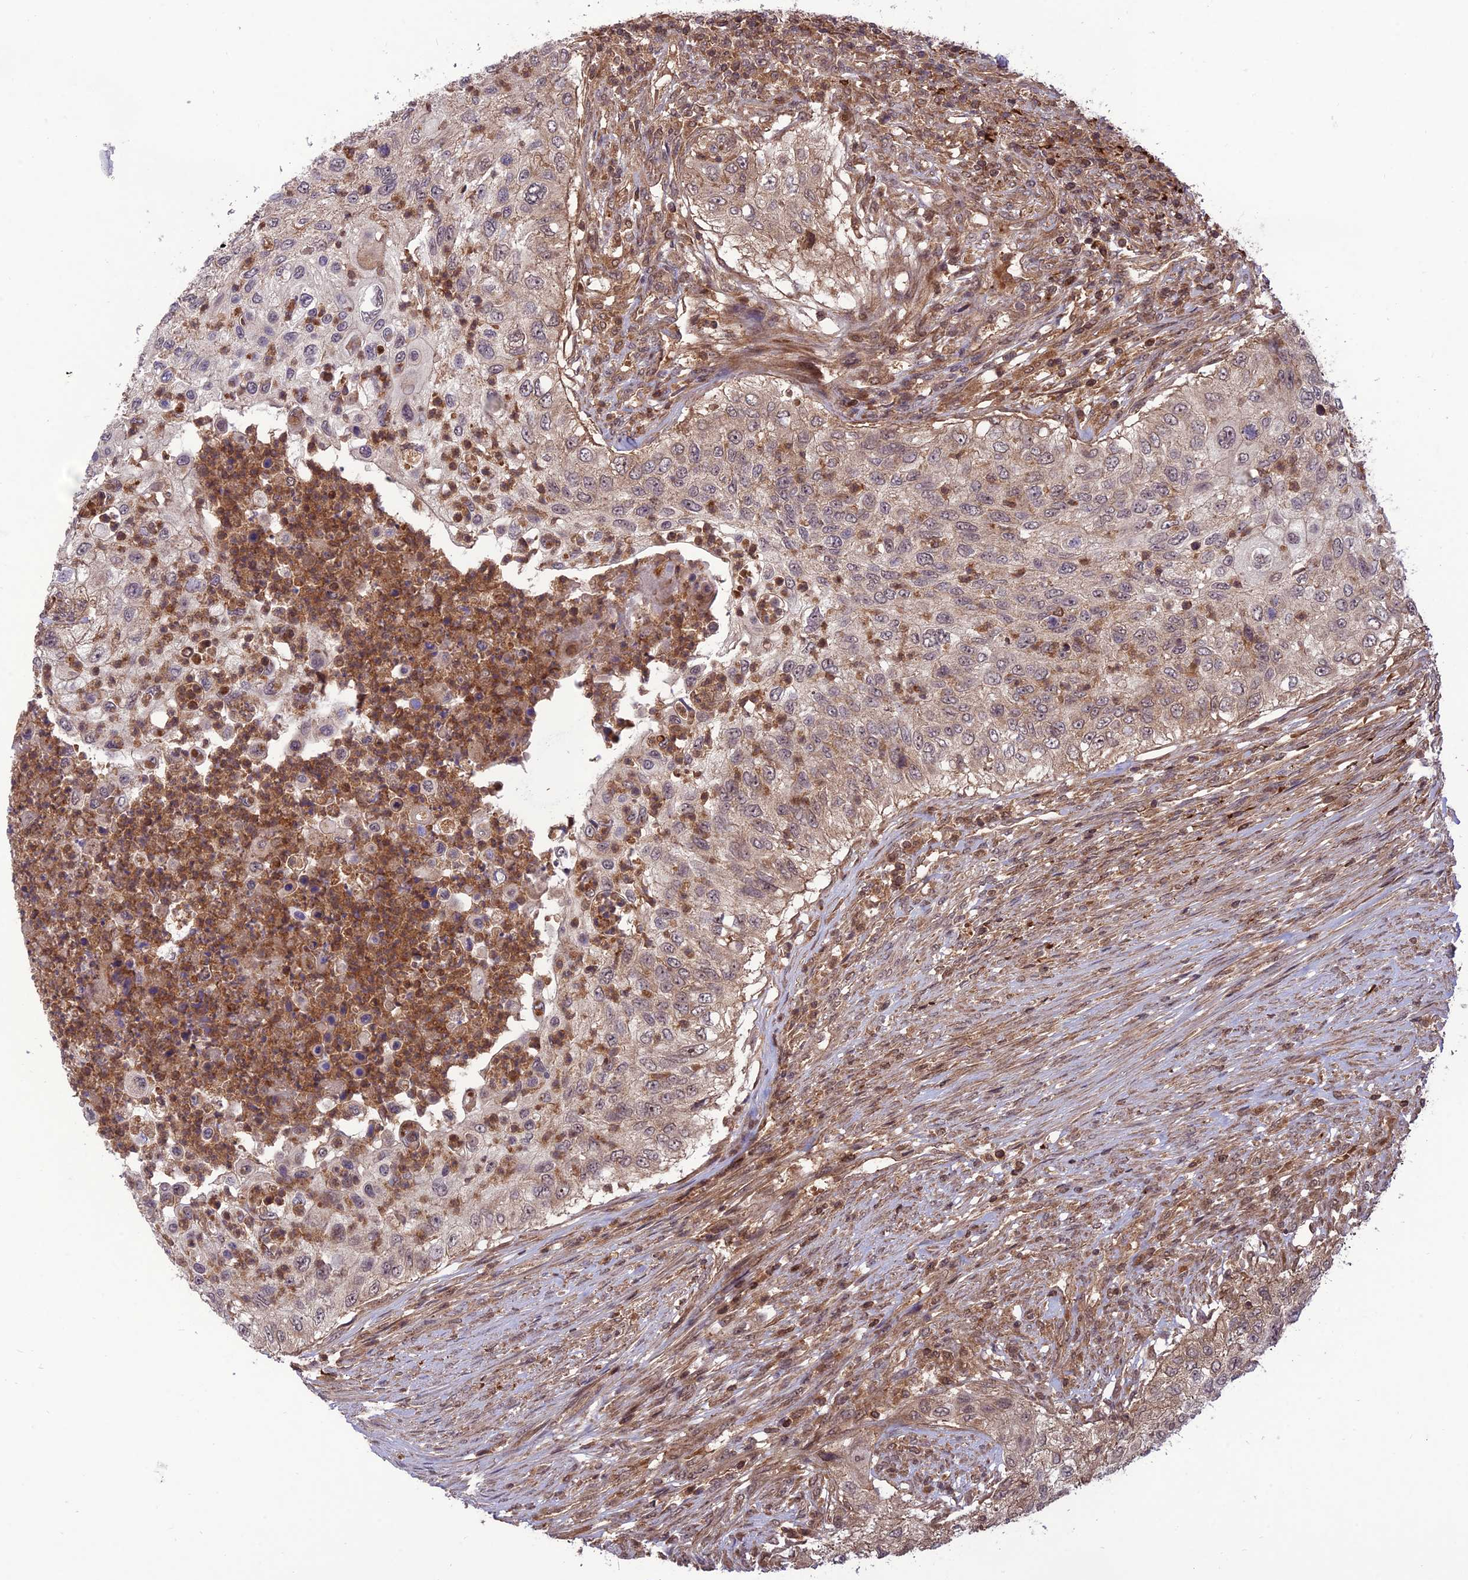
{"staining": {"intensity": "moderate", "quantity": "<25%", "location": "cytoplasmic/membranous"}, "tissue": "urothelial cancer", "cell_type": "Tumor cells", "image_type": "cancer", "snomed": [{"axis": "morphology", "description": "Urothelial carcinoma, High grade"}, {"axis": "topography", "description": "Urinary bladder"}], "caption": "High-grade urothelial carcinoma stained with a brown dye displays moderate cytoplasmic/membranous positive expression in approximately <25% of tumor cells.", "gene": "NDUFC1", "patient": {"sex": "female", "age": 60}}